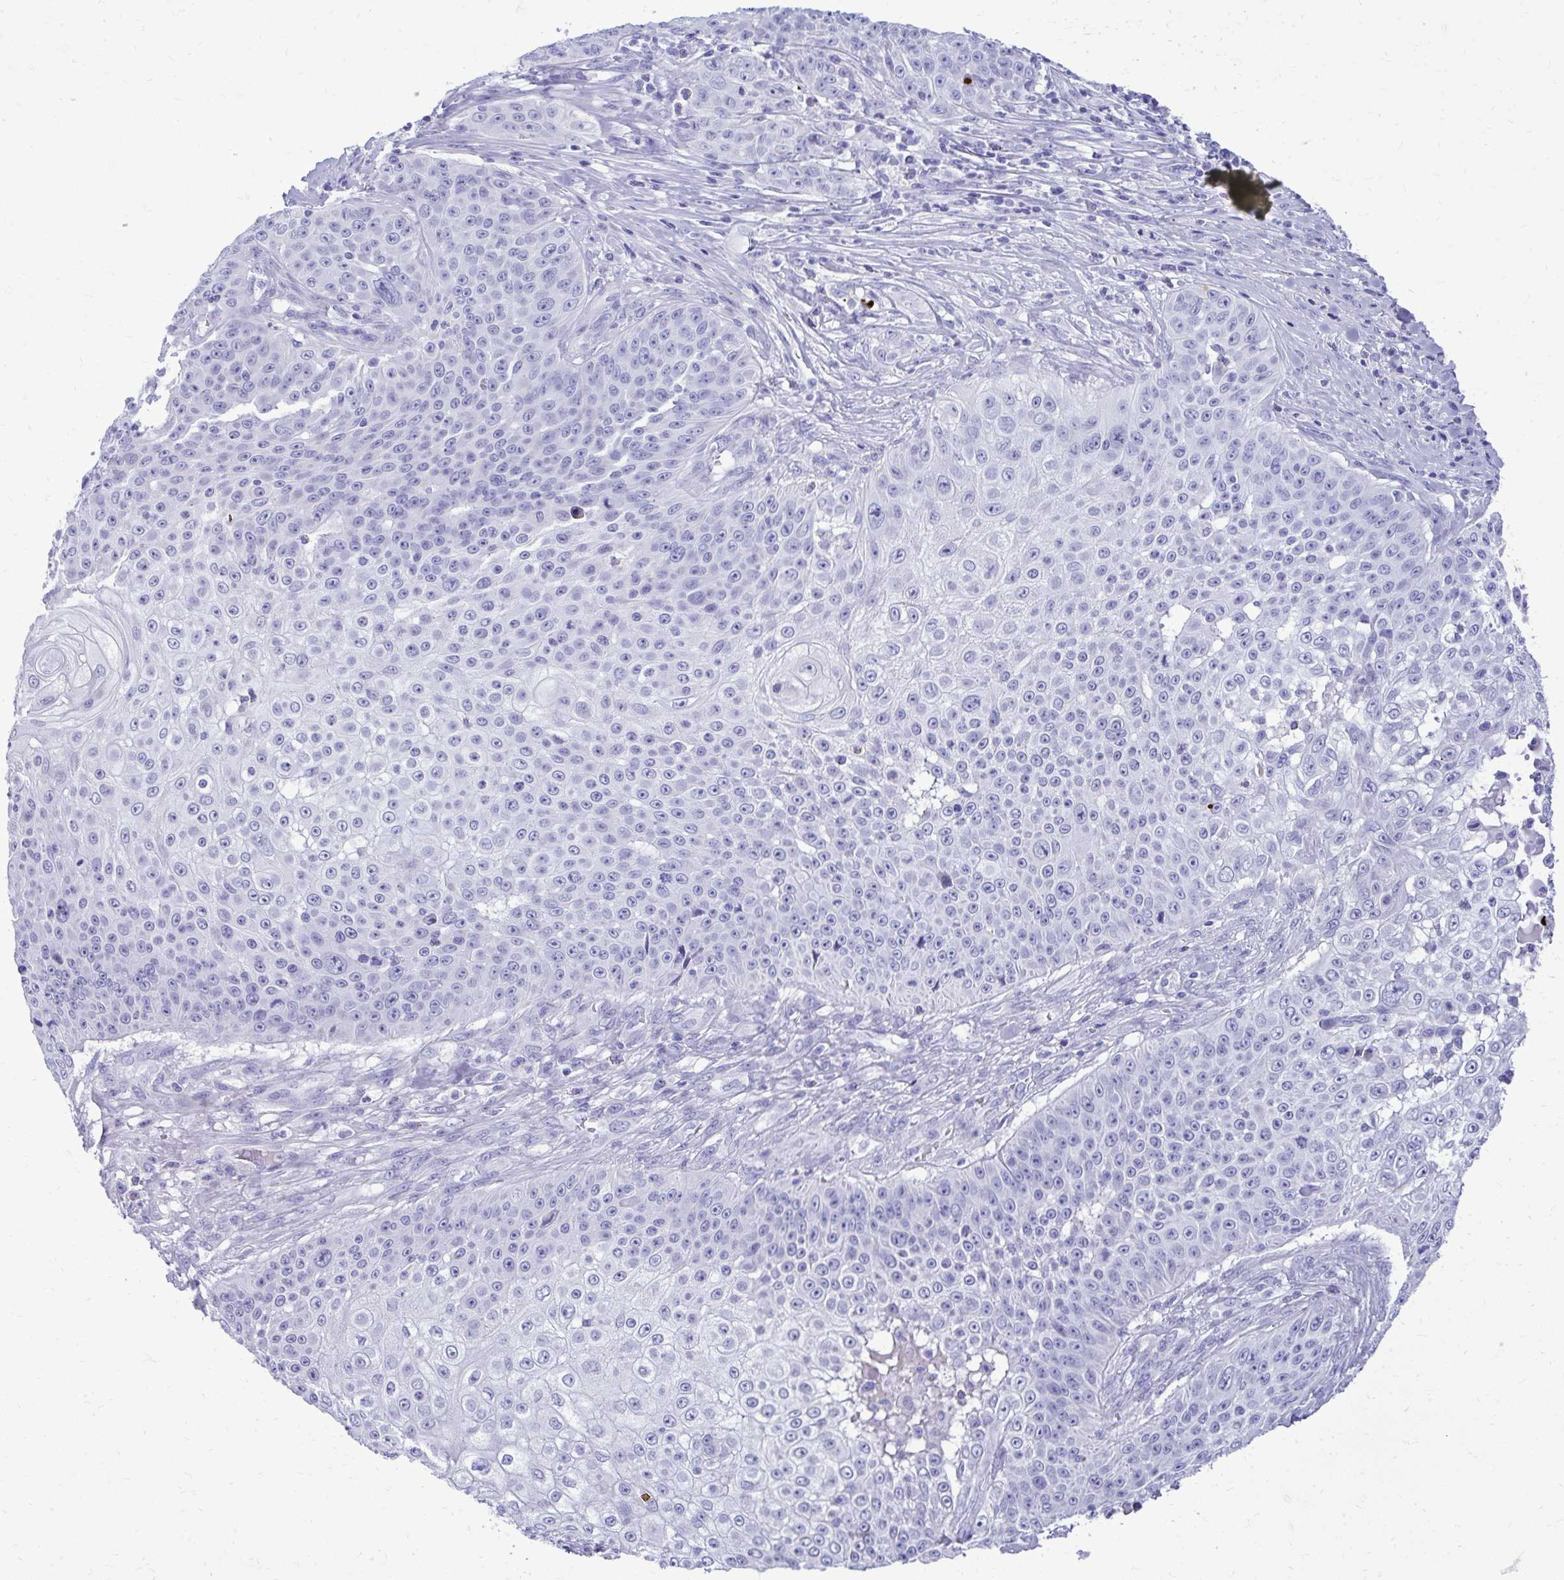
{"staining": {"intensity": "negative", "quantity": "none", "location": "none"}, "tissue": "skin cancer", "cell_type": "Tumor cells", "image_type": "cancer", "snomed": [{"axis": "morphology", "description": "Squamous cell carcinoma, NOS"}, {"axis": "topography", "description": "Skin"}], "caption": "Human squamous cell carcinoma (skin) stained for a protein using IHC reveals no positivity in tumor cells.", "gene": "BCL6B", "patient": {"sex": "male", "age": 24}}